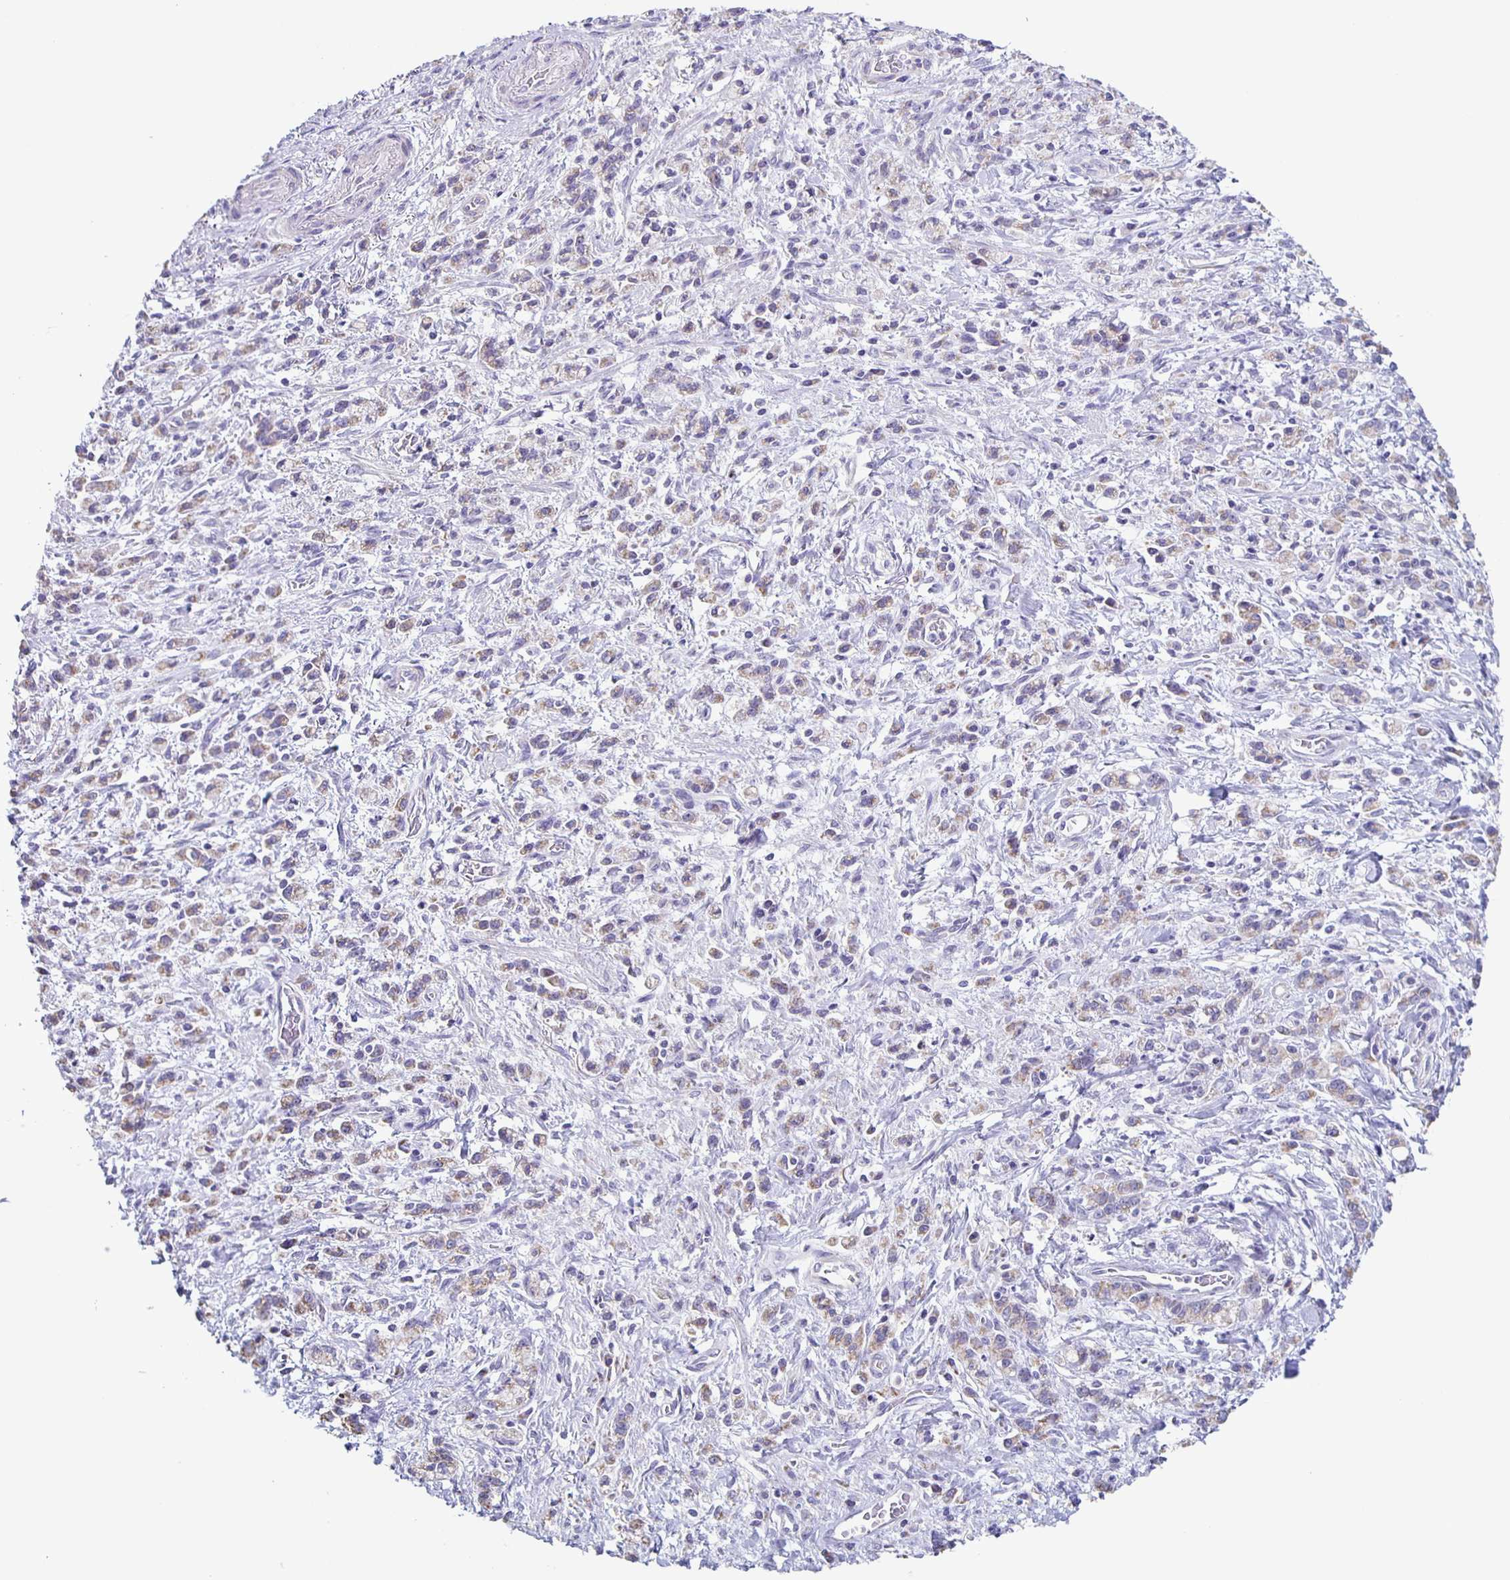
{"staining": {"intensity": "weak", "quantity": "25%-75%", "location": "cytoplasmic/membranous"}, "tissue": "stomach cancer", "cell_type": "Tumor cells", "image_type": "cancer", "snomed": [{"axis": "morphology", "description": "Adenocarcinoma, NOS"}, {"axis": "topography", "description": "Stomach"}], "caption": "Adenocarcinoma (stomach) stained for a protein (brown) reveals weak cytoplasmic/membranous positive expression in approximately 25%-75% of tumor cells.", "gene": "TPPP", "patient": {"sex": "male", "age": 77}}